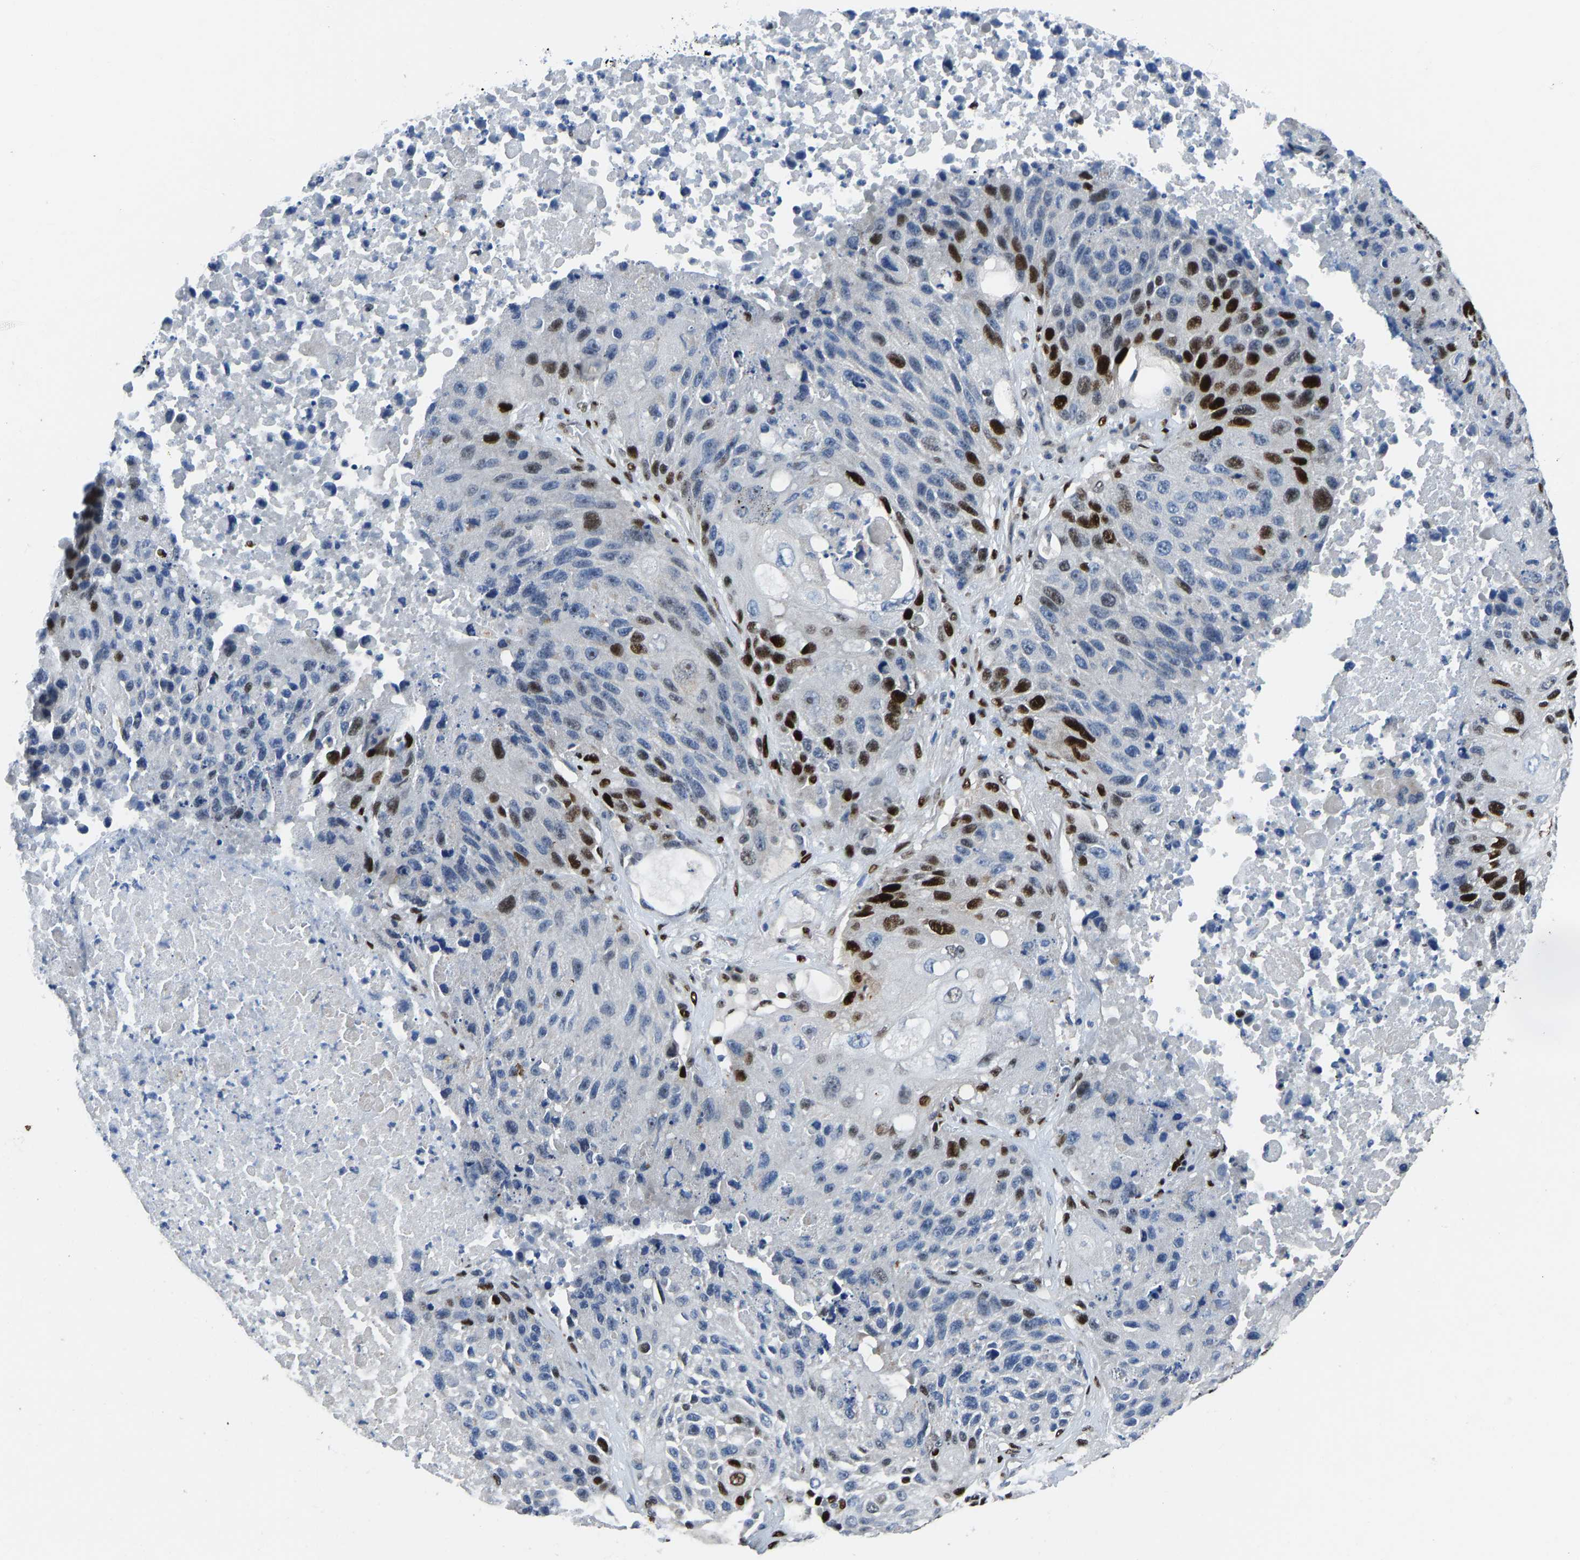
{"staining": {"intensity": "strong", "quantity": "<25%", "location": "nuclear"}, "tissue": "lung cancer", "cell_type": "Tumor cells", "image_type": "cancer", "snomed": [{"axis": "morphology", "description": "Squamous cell carcinoma, NOS"}, {"axis": "topography", "description": "Lung"}], "caption": "Human lung cancer stained with a brown dye exhibits strong nuclear positive positivity in about <25% of tumor cells.", "gene": "EGR1", "patient": {"sex": "male", "age": 61}}